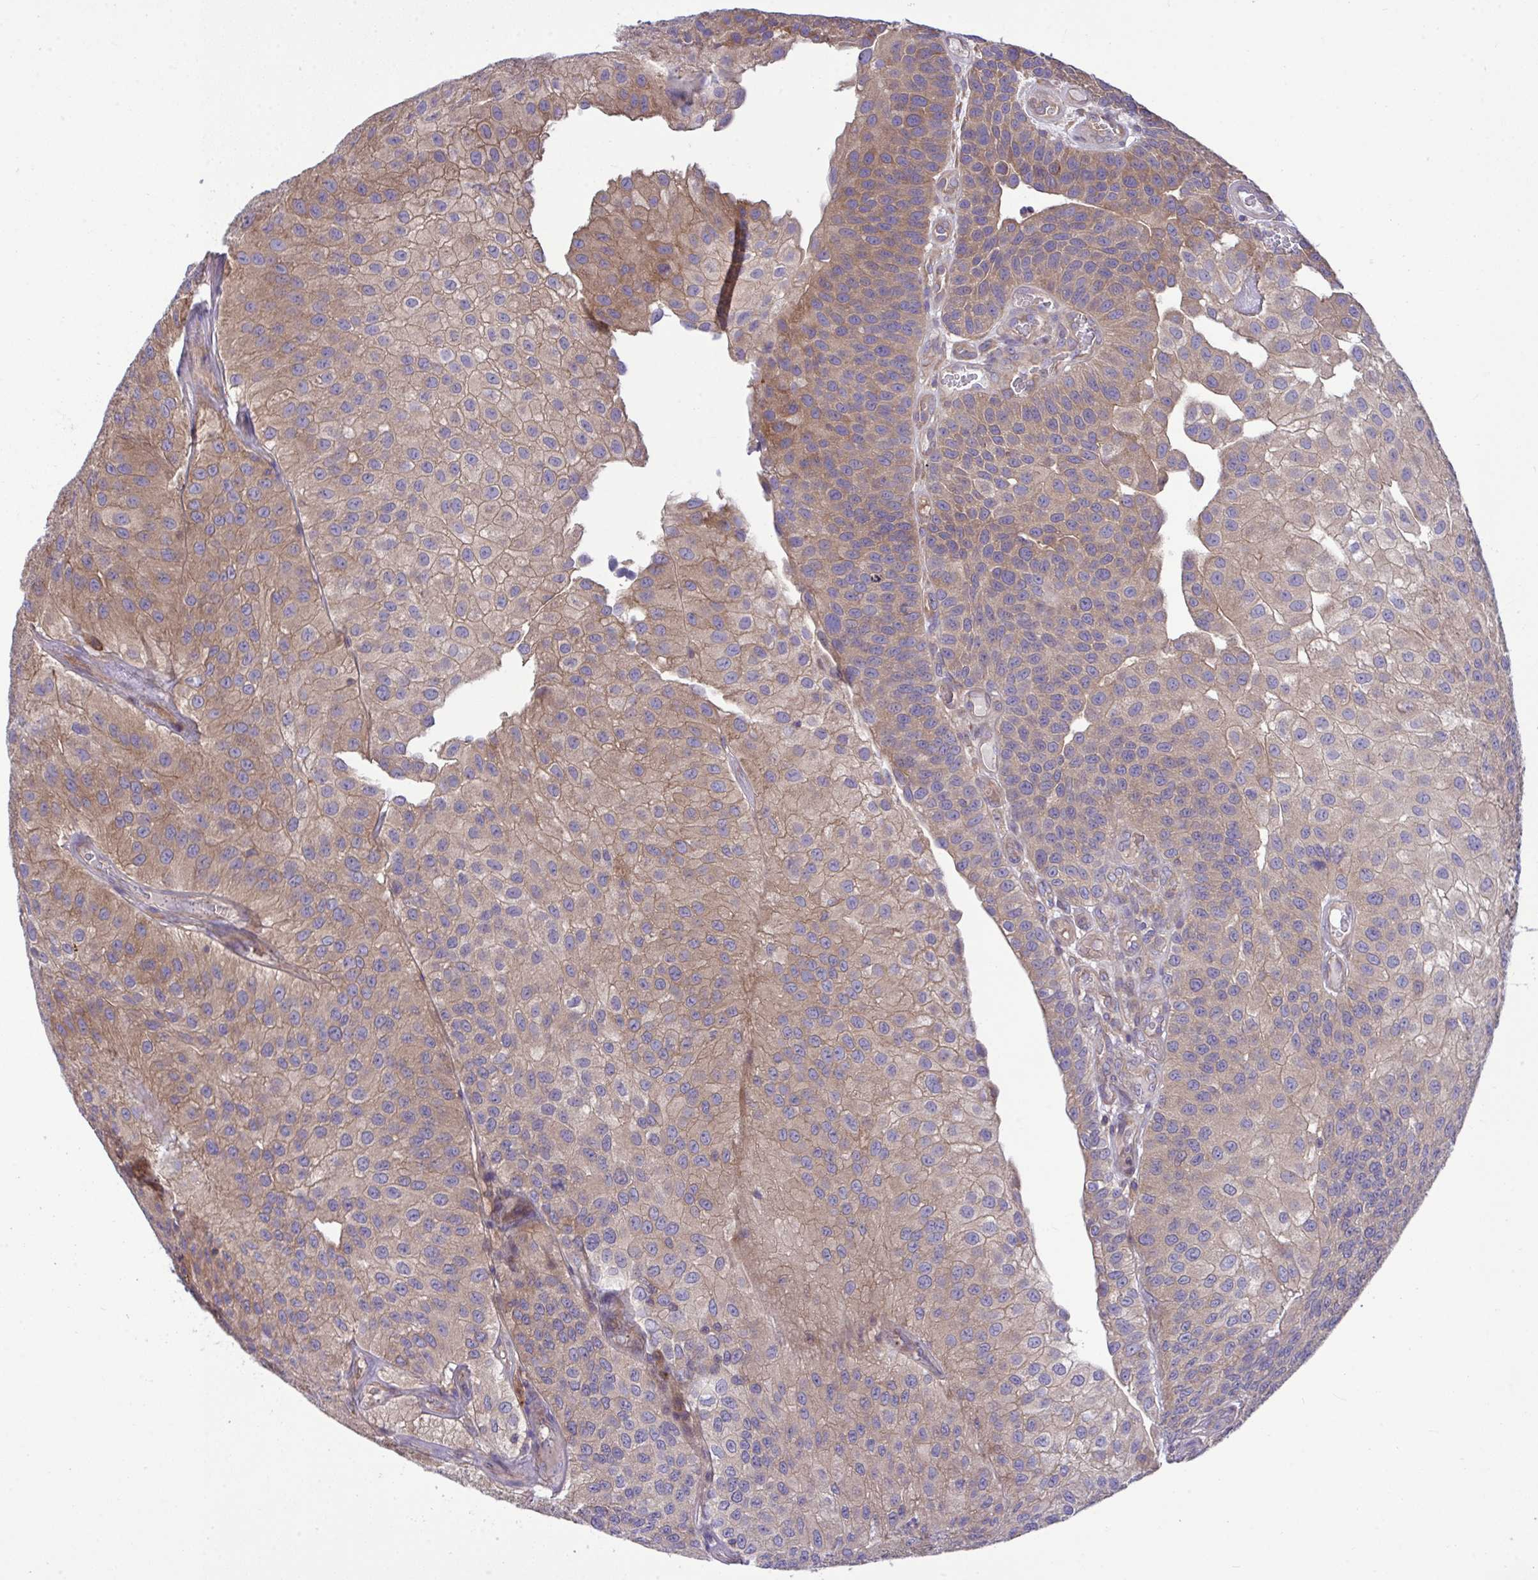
{"staining": {"intensity": "moderate", "quantity": ">75%", "location": "cytoplasmic/membranous"}, "tissue": "urothelial cancer", "cell_type": "Tumor cells", "image_type": "cancer", "snomed": [{"axis": "morphology", "description": "Urothelial carcinoma, NOS"}, {"axis": "topography", "description": "Urinary bladder"}], "caption": "Immunohistochemistry (IHC) histopathology image of neoplastic tissue: urothelial cancer stained using immunohistochemistry (IHC) displays medium levels of moderate protein expression localized specifically in the cytoplasmic/membranous of tumor cells, appearing as a cytoplasmic/membranous brown color.", "gene": "GRB14", "patient": {"sex": "male", "age": 87}}